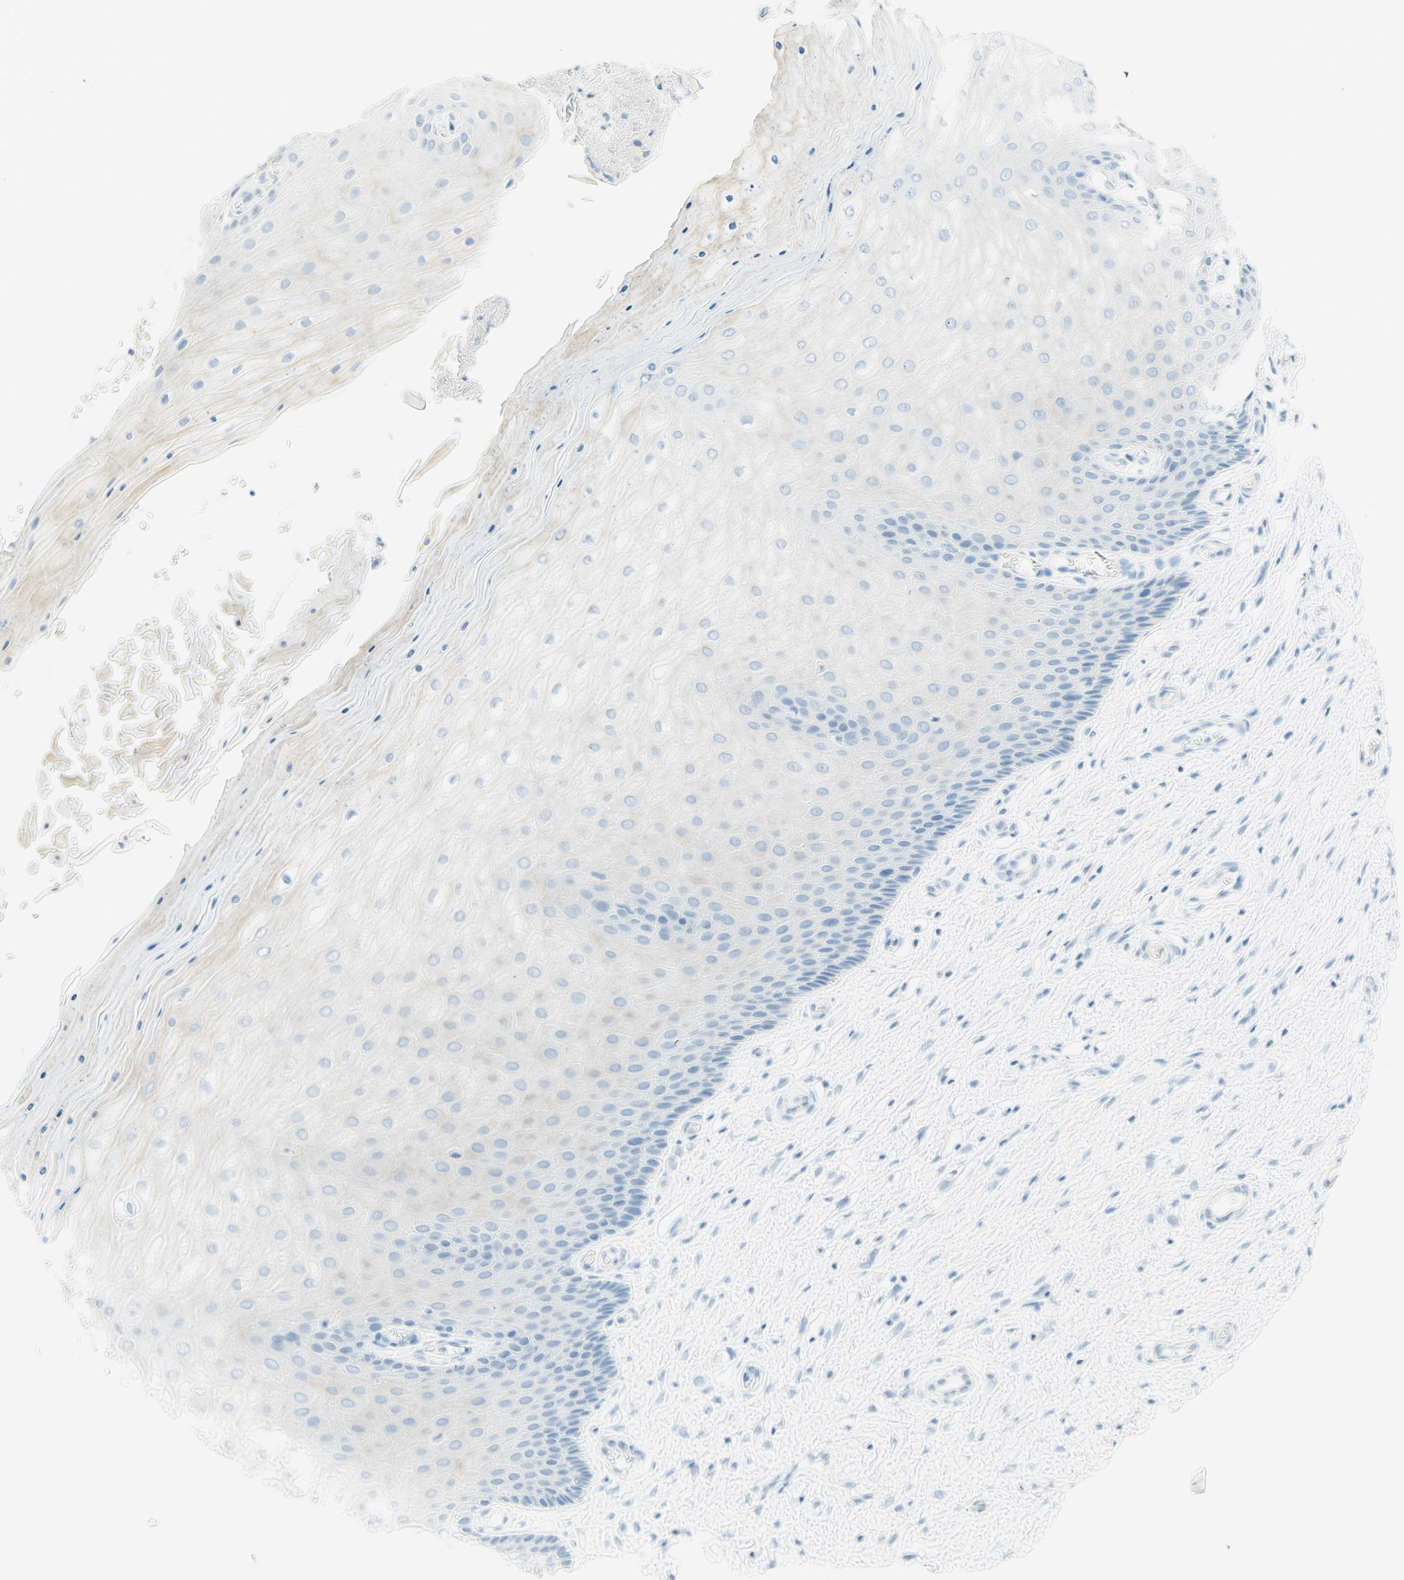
{"staining": {"intensity": "negative", "quantity": "none", "location": "none"}, "tissue": "cervix", "cell_type": "Glandular cells", "image_type": "normal", "snomed": [{"axis": "morphology", "description": "Normal tissue, NOS"}, {"axis": "topography", "description": "Cervix"}], "caption": "Immunohistochemical staining of benign human cervix demonstrates no significant staining in glandular cells.", "gene": "TMEM132D", "patient": {"sex": "female", "age": 55}}